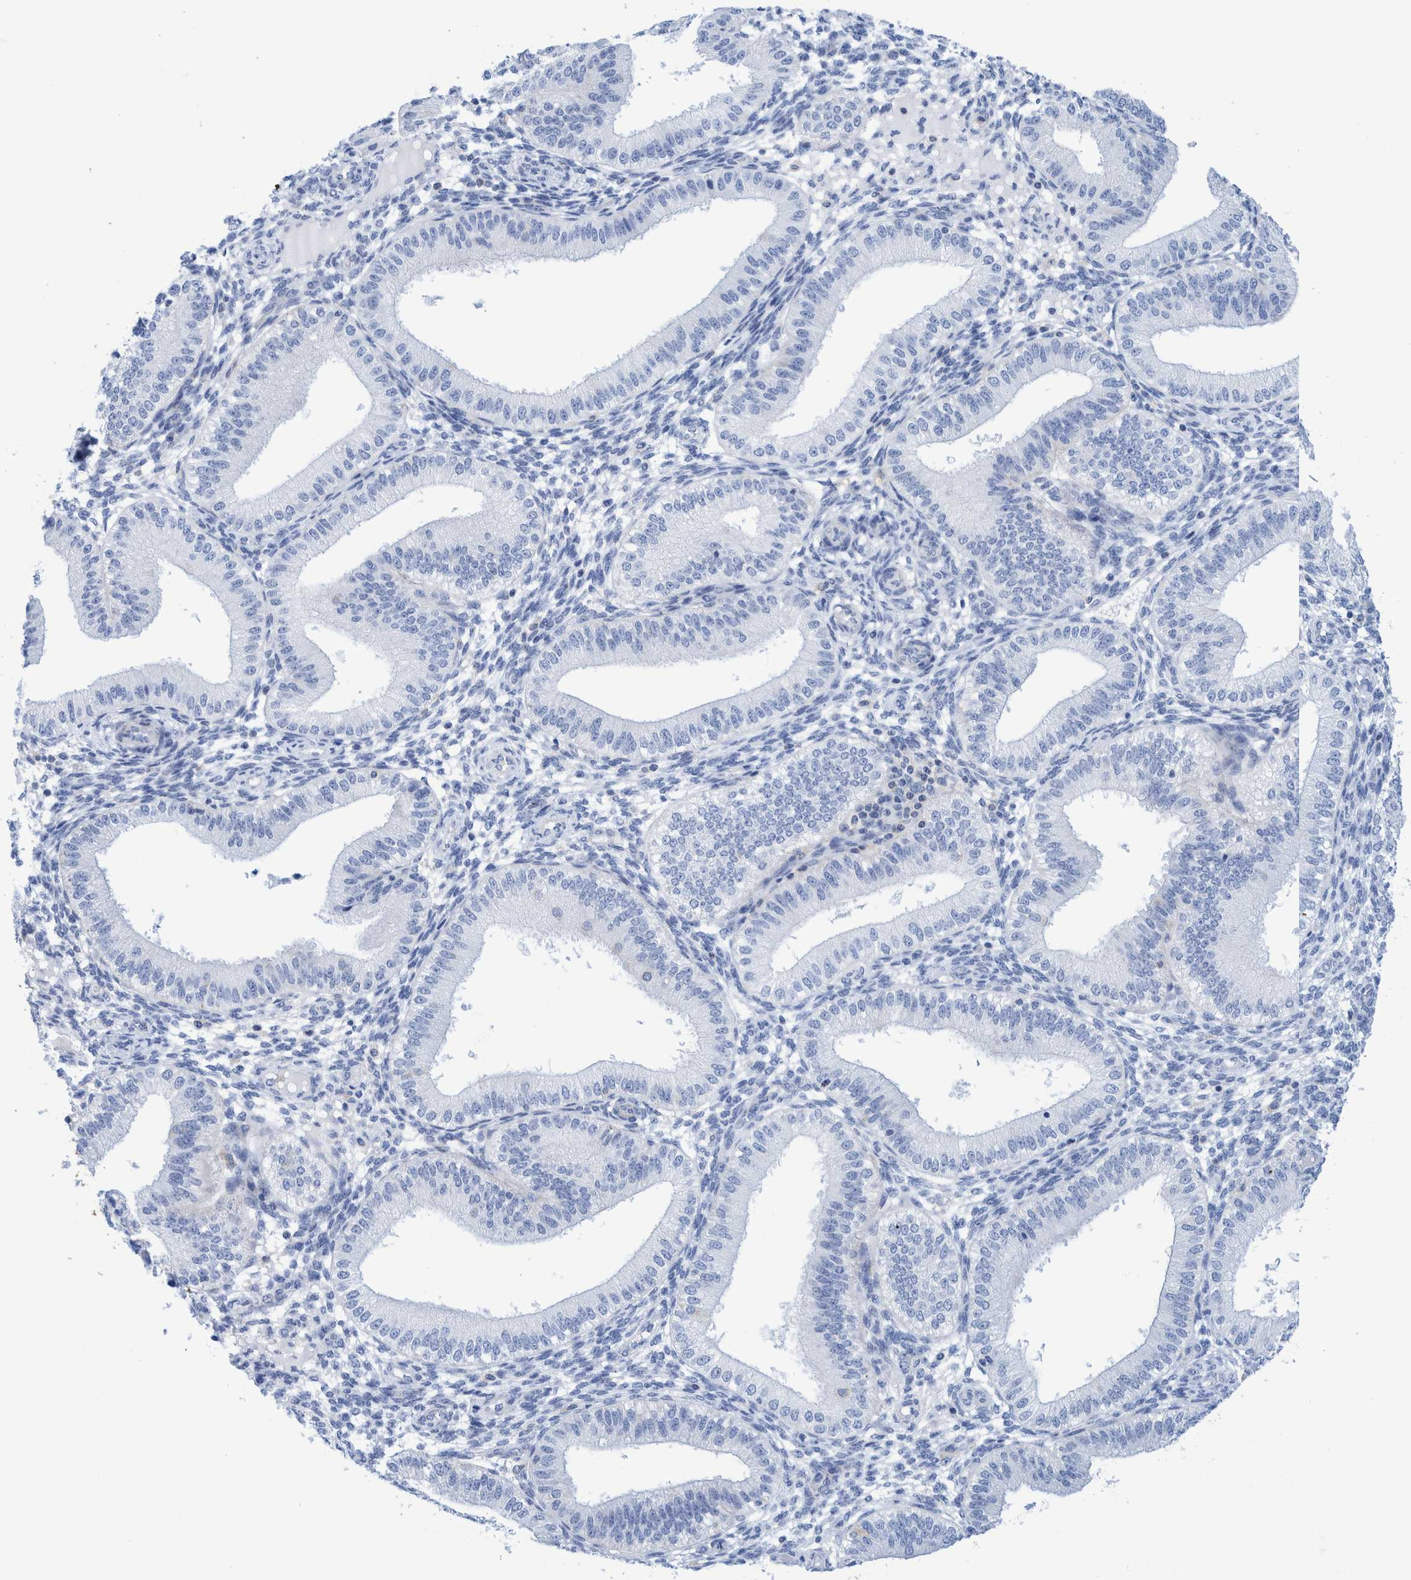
{"staining": {"intensity": "negative", "quantity": "none", "location": "none"}, "tissue": "endometrium", "cell_type": "Cells in endometrial stroma", "image_type": "normal", "snomed": [{"axis": "morphology", "description": "Normal tissue, NOS"}, {"axis": "topography", "description": "Endometrium"}], "caption": "Immunohistochemistry of normal endometrium demonstrates no expression in cells in endometrial stroma. (DAB (3,3'-diaminobenzidine) immunohistochemistry (IHC) visualized using brightfield microscopy, high magnification).", "gene": "KRT14", "patient": {"sex": "female", "age": 39}}